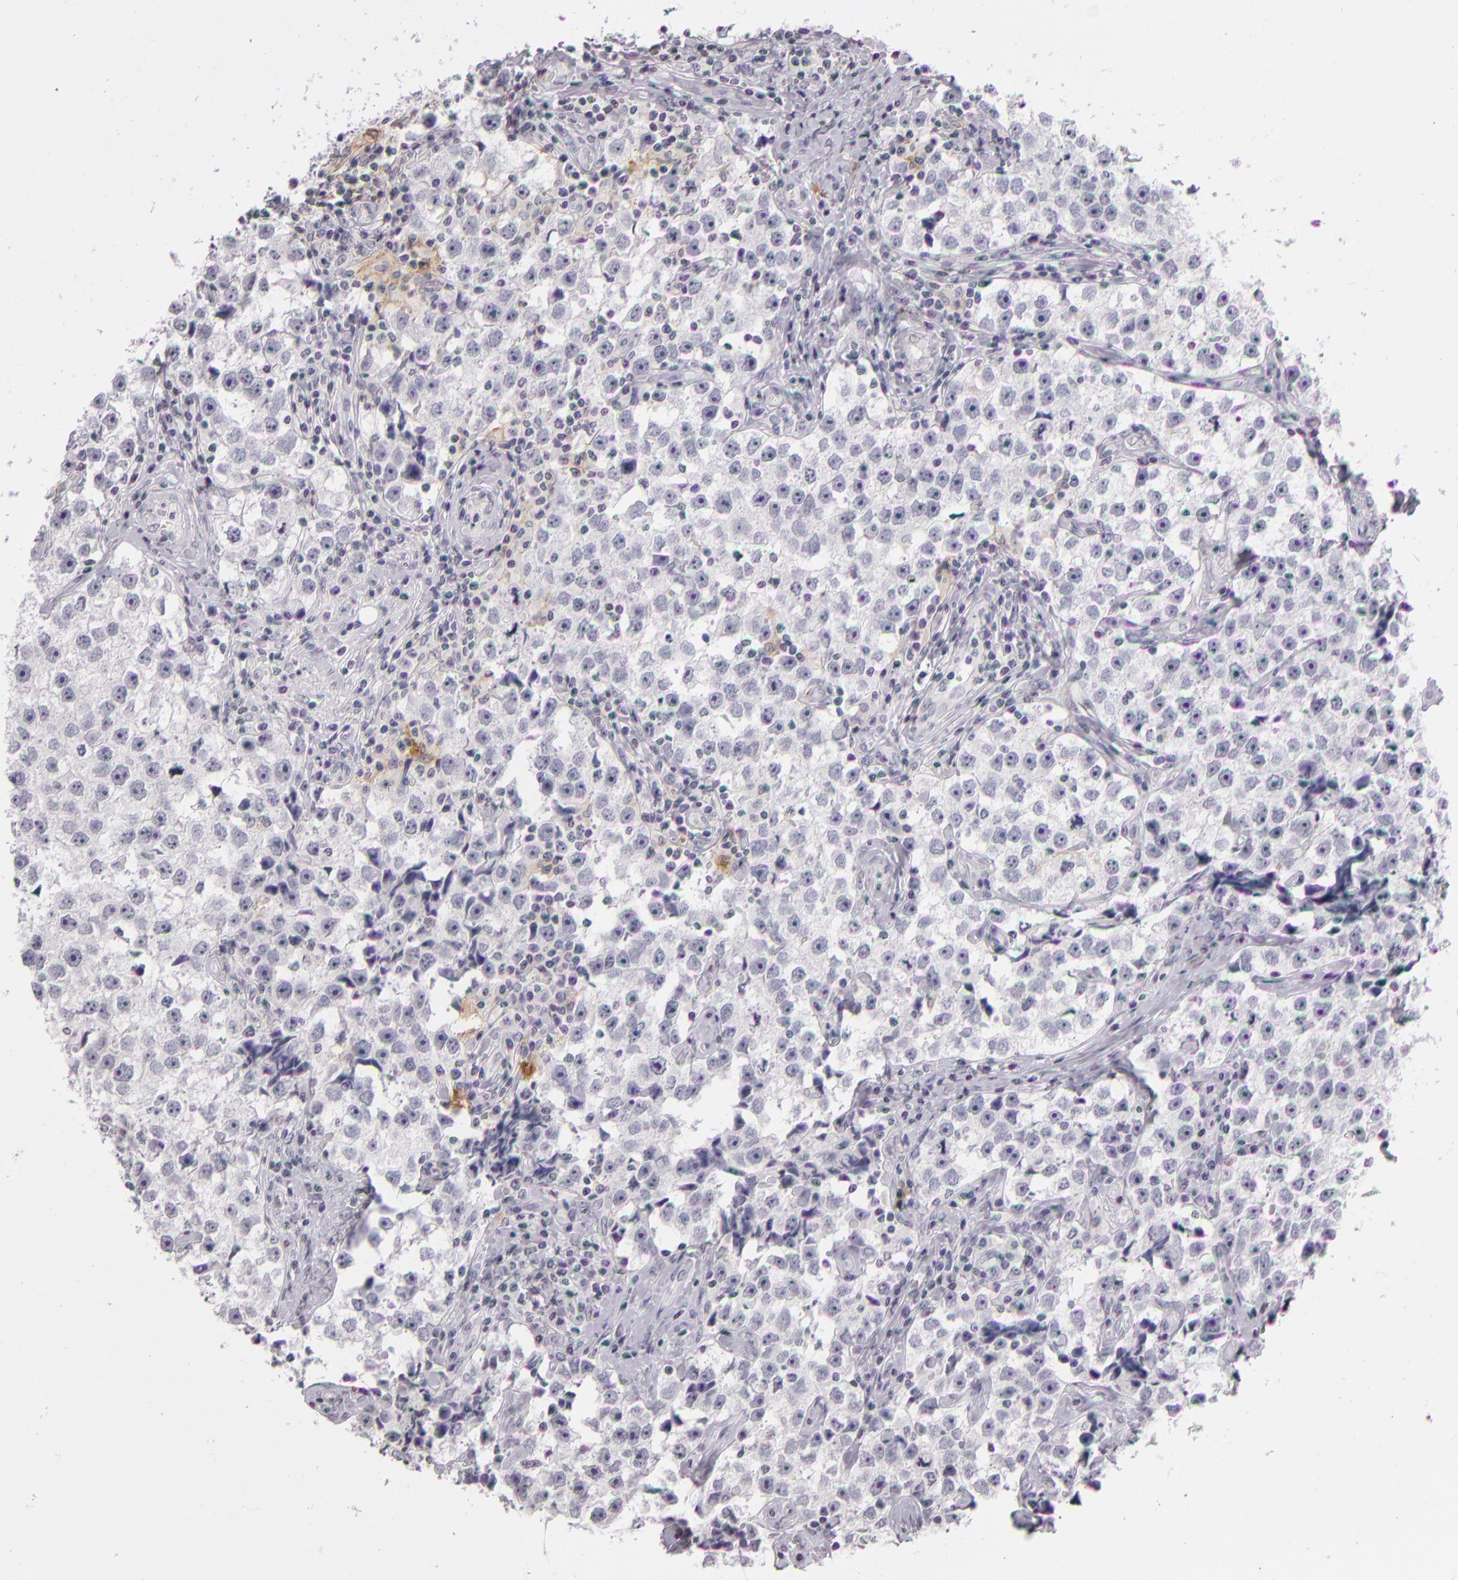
{"staining": {"intensity": "negative", "quantity": "none", "location": "none"}, "tissue": "testis cancer", "cell_type": "Tumor cells", "image_type": "cancer", "snomed": [{"axis": "morphology", "description": "Seminoma, NOS"}, {"axis": "topography", "description": "Testis"}], "caption": "Human testis seminoma stained for a protein using immunohistochemistry displays no expression in tumor cells.", "gene": "CD40", "patient": {"sex": "male", "age": 32}}